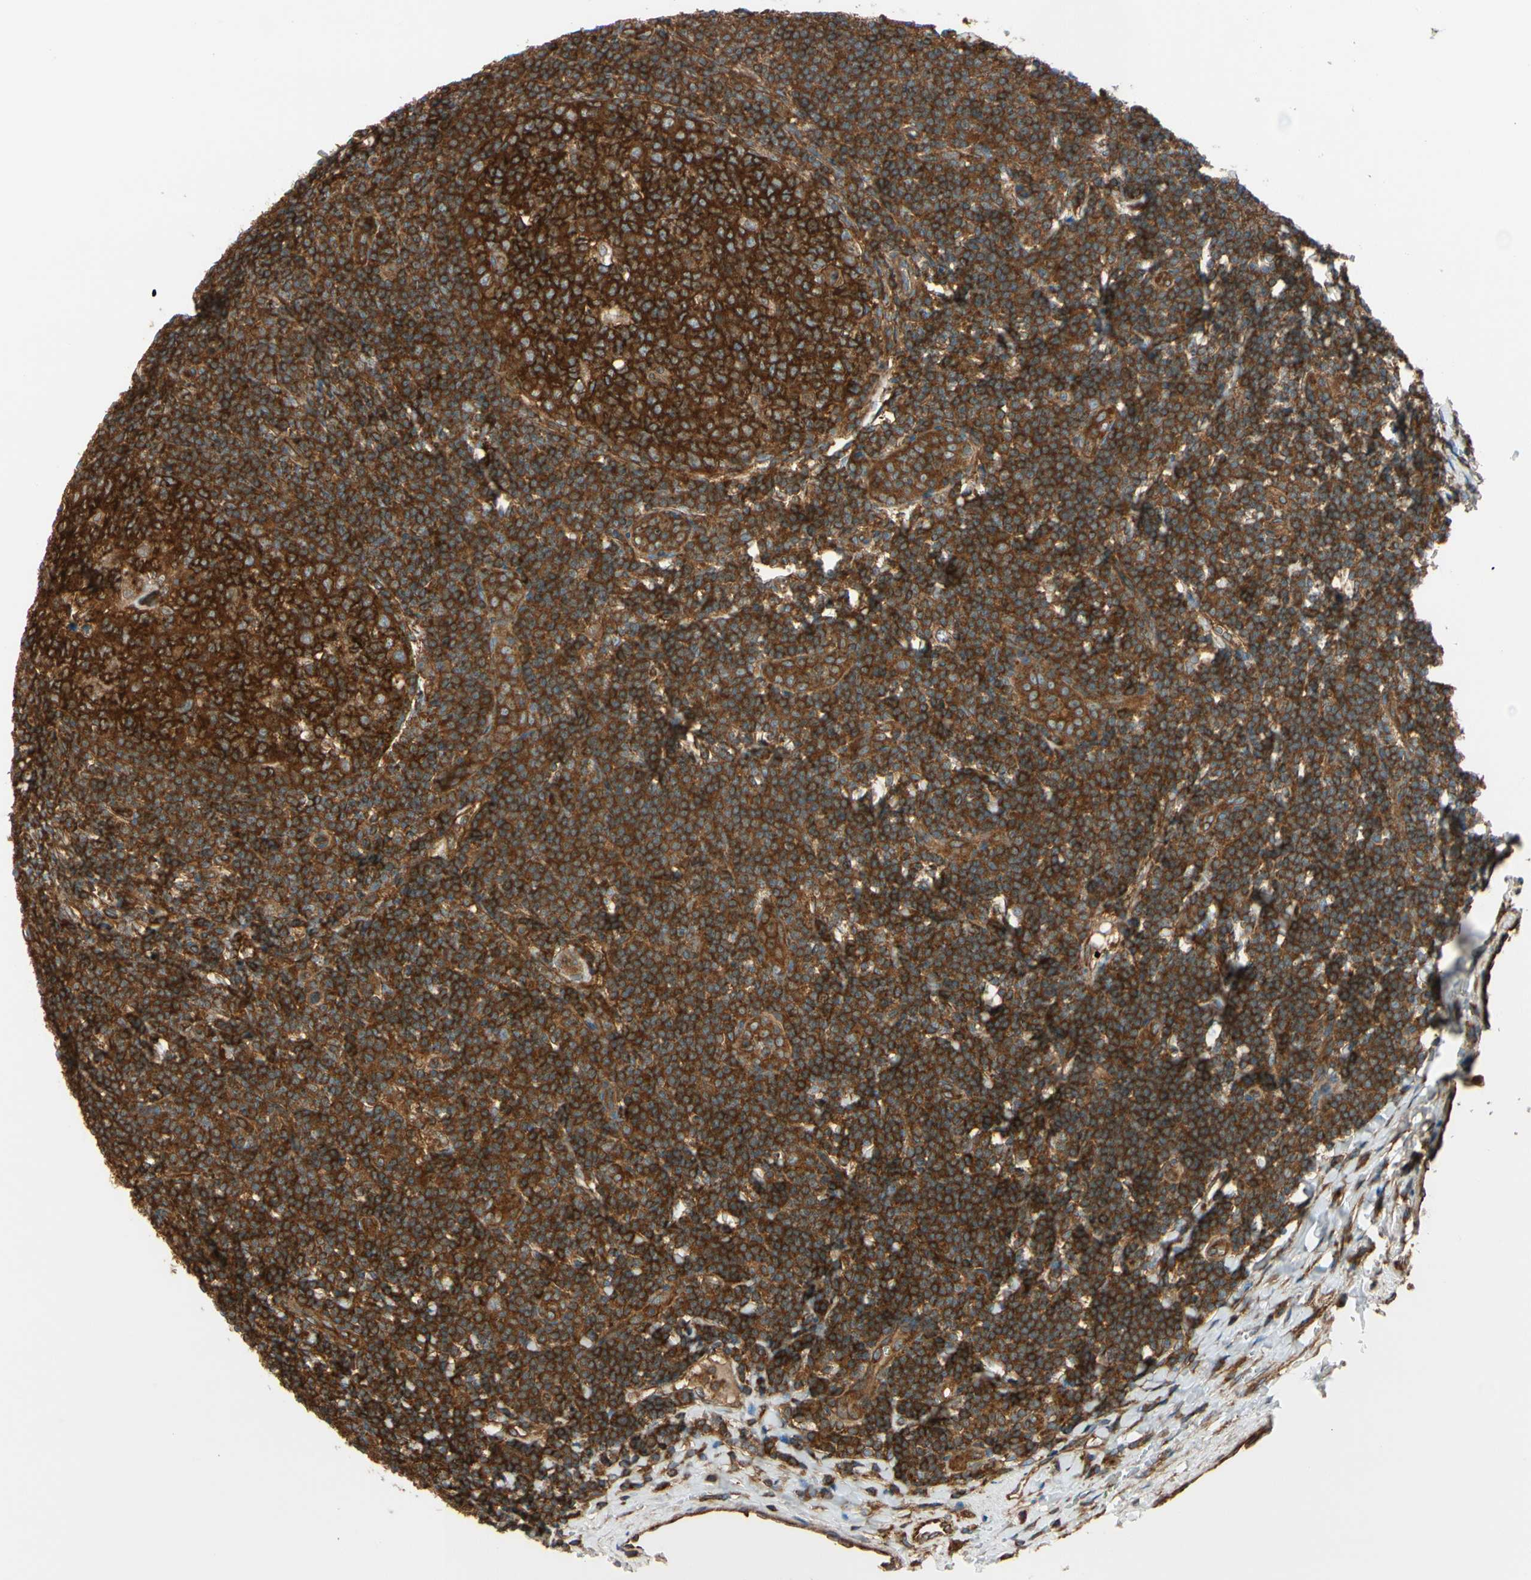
{"staining": {"intensity": "strong", "quantity": ">75%", "location": "cytoplasmic/membranous"}, "tissue": "tonsil", "cell_type": "Germinal center cells", "image_type": "normal", "snomed": [{"axis": "morphology", "description": "Normal tissue, NOS"}, {"axis": "topography", "description": "Tonsil"}], "caption": "Protein staining reveals strong cytoplasmic/membranous staining in about >75% of germinal center cells in benign tonsil.", "gene": "EPS15", "patient": {"sex": "male", "age": 31}}